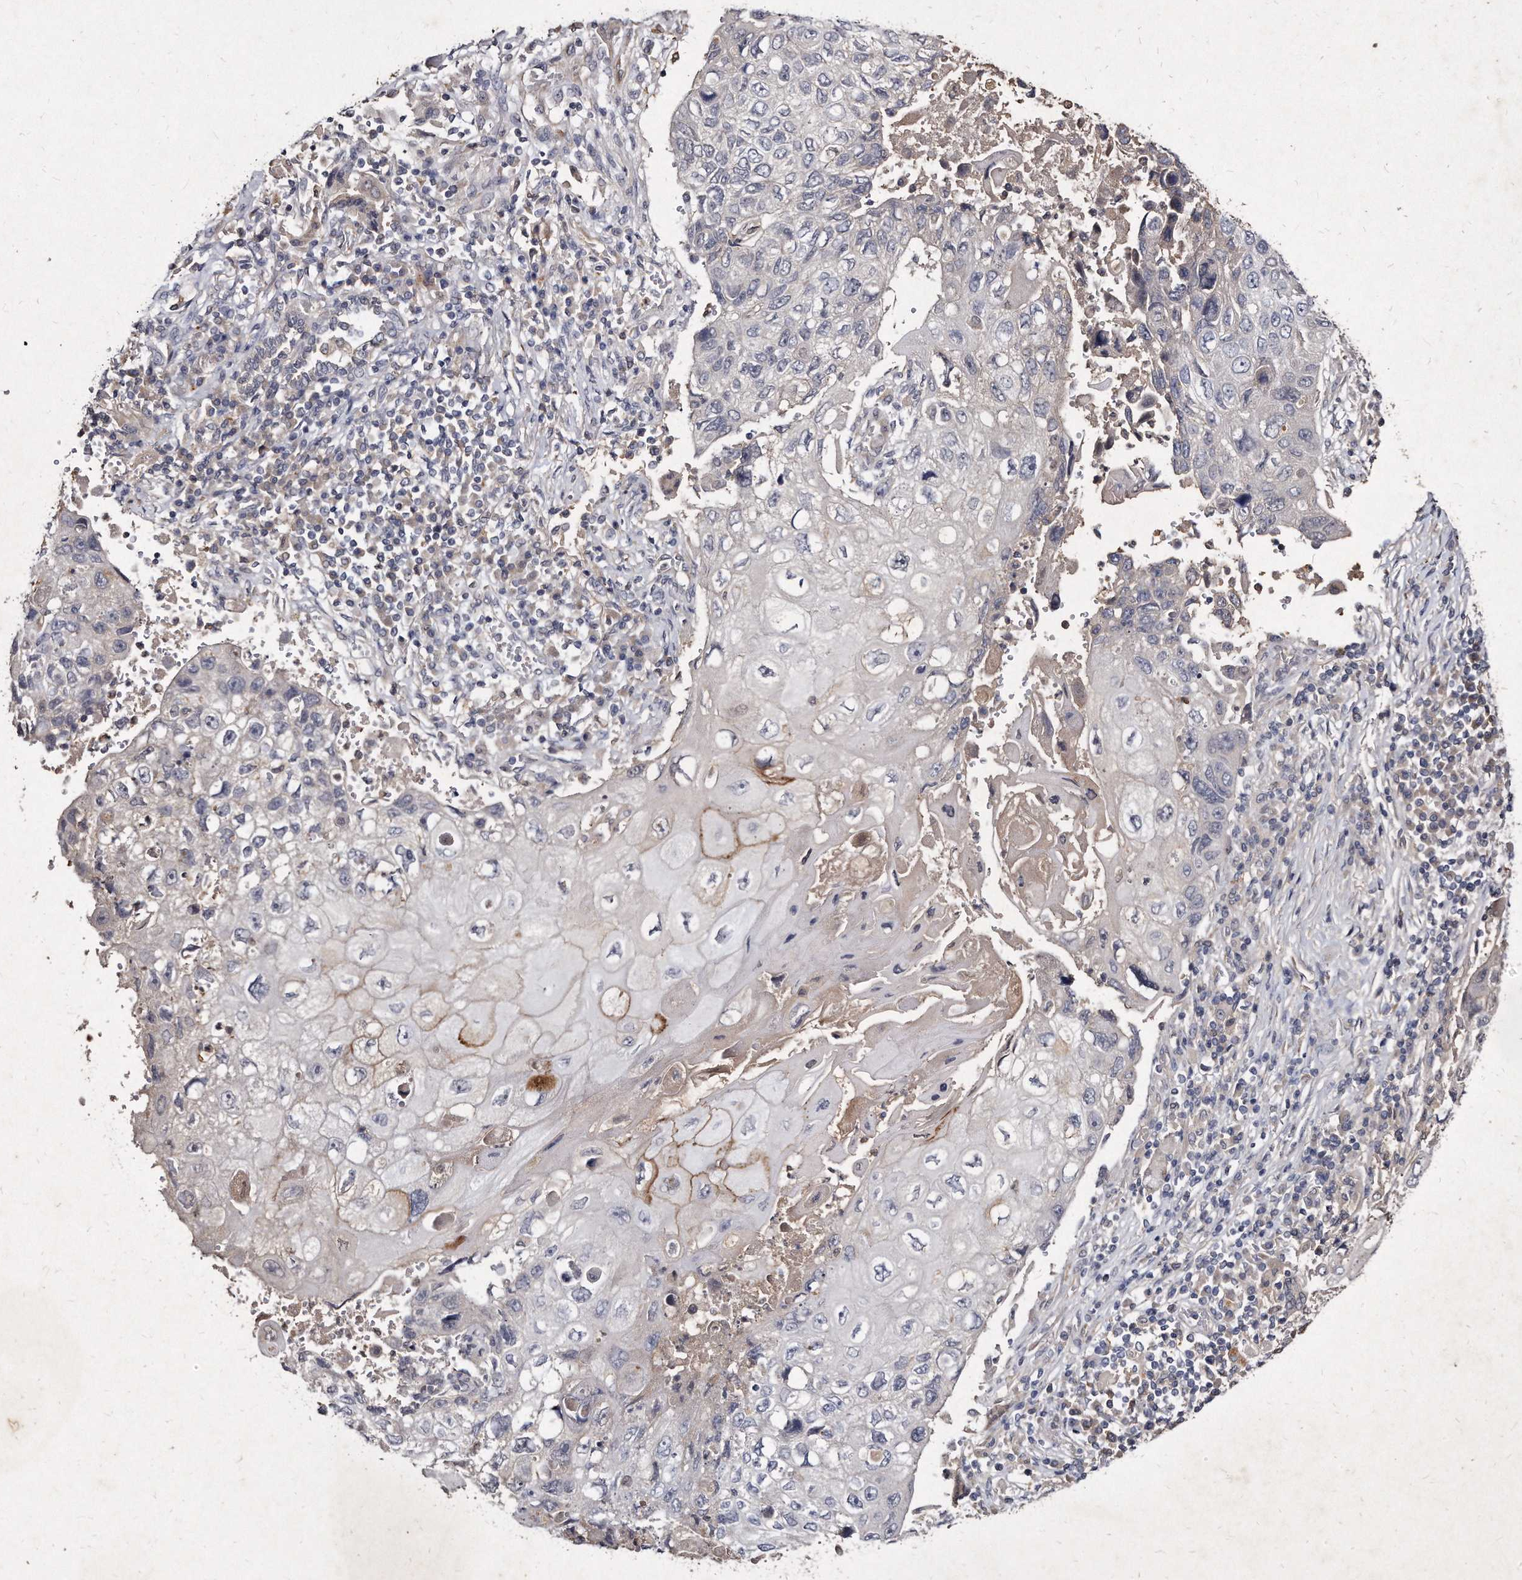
{"staining": {"intensity": "negative", "quantity": "none", "location": "none"}, "tissue": "lung cancer", "cell_type": "Tumor cells", "image_type": "cancer", "snomed": [{"axis": "morphology", "description": "Squamous cell carcinoma, NOS"}, {"axis": "topography", "description": "Lung"}], "caption": "Histopathology image shows no significant protein positivity in tumor cells of lung cancer.", "gene": "KLHDC3", "patient": {"sex": "male", "age": 61}}